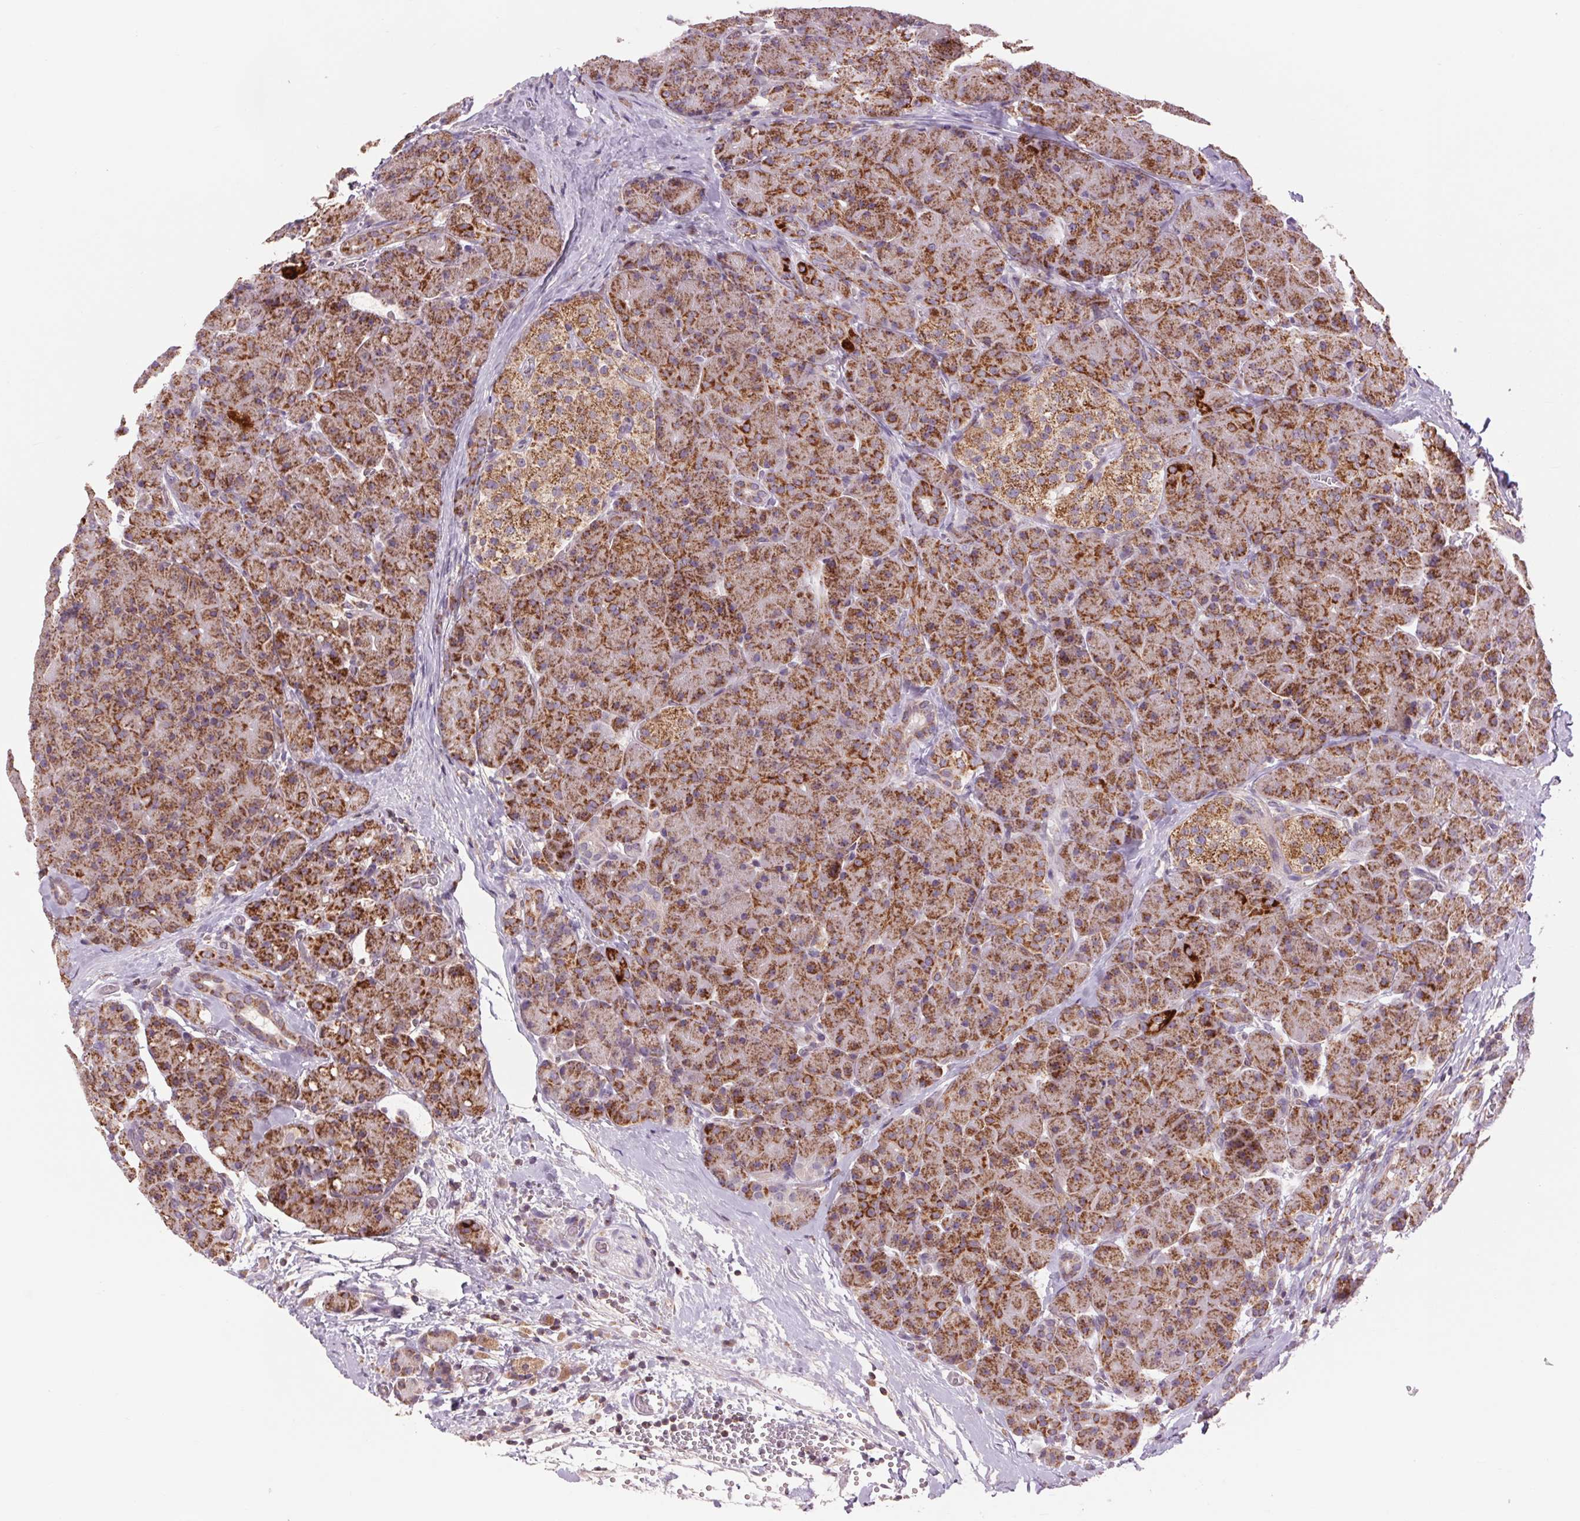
{"staining": {"intensity": "strong", "quantity": ">75%", "location": "cytoplasmic/membranous"}, "tissue": "pancreas", "cell_type": "Exocrine glandular cells", "image_type": "normal", "snomed": [{"axis": "morphology", "description": "Normal tissue, NOS"}, {"axis": "topography", "description": "Pancreas"}], "caption": "A histopathology image showing strong cytoplasmic/membranous positivity in about >75% of exocrine glandular cells in normal pancreas, as visualized by brown immunohistochemical staining.", "gene": "COX6A1", "patient": {"sex": "male", "age": 55}}